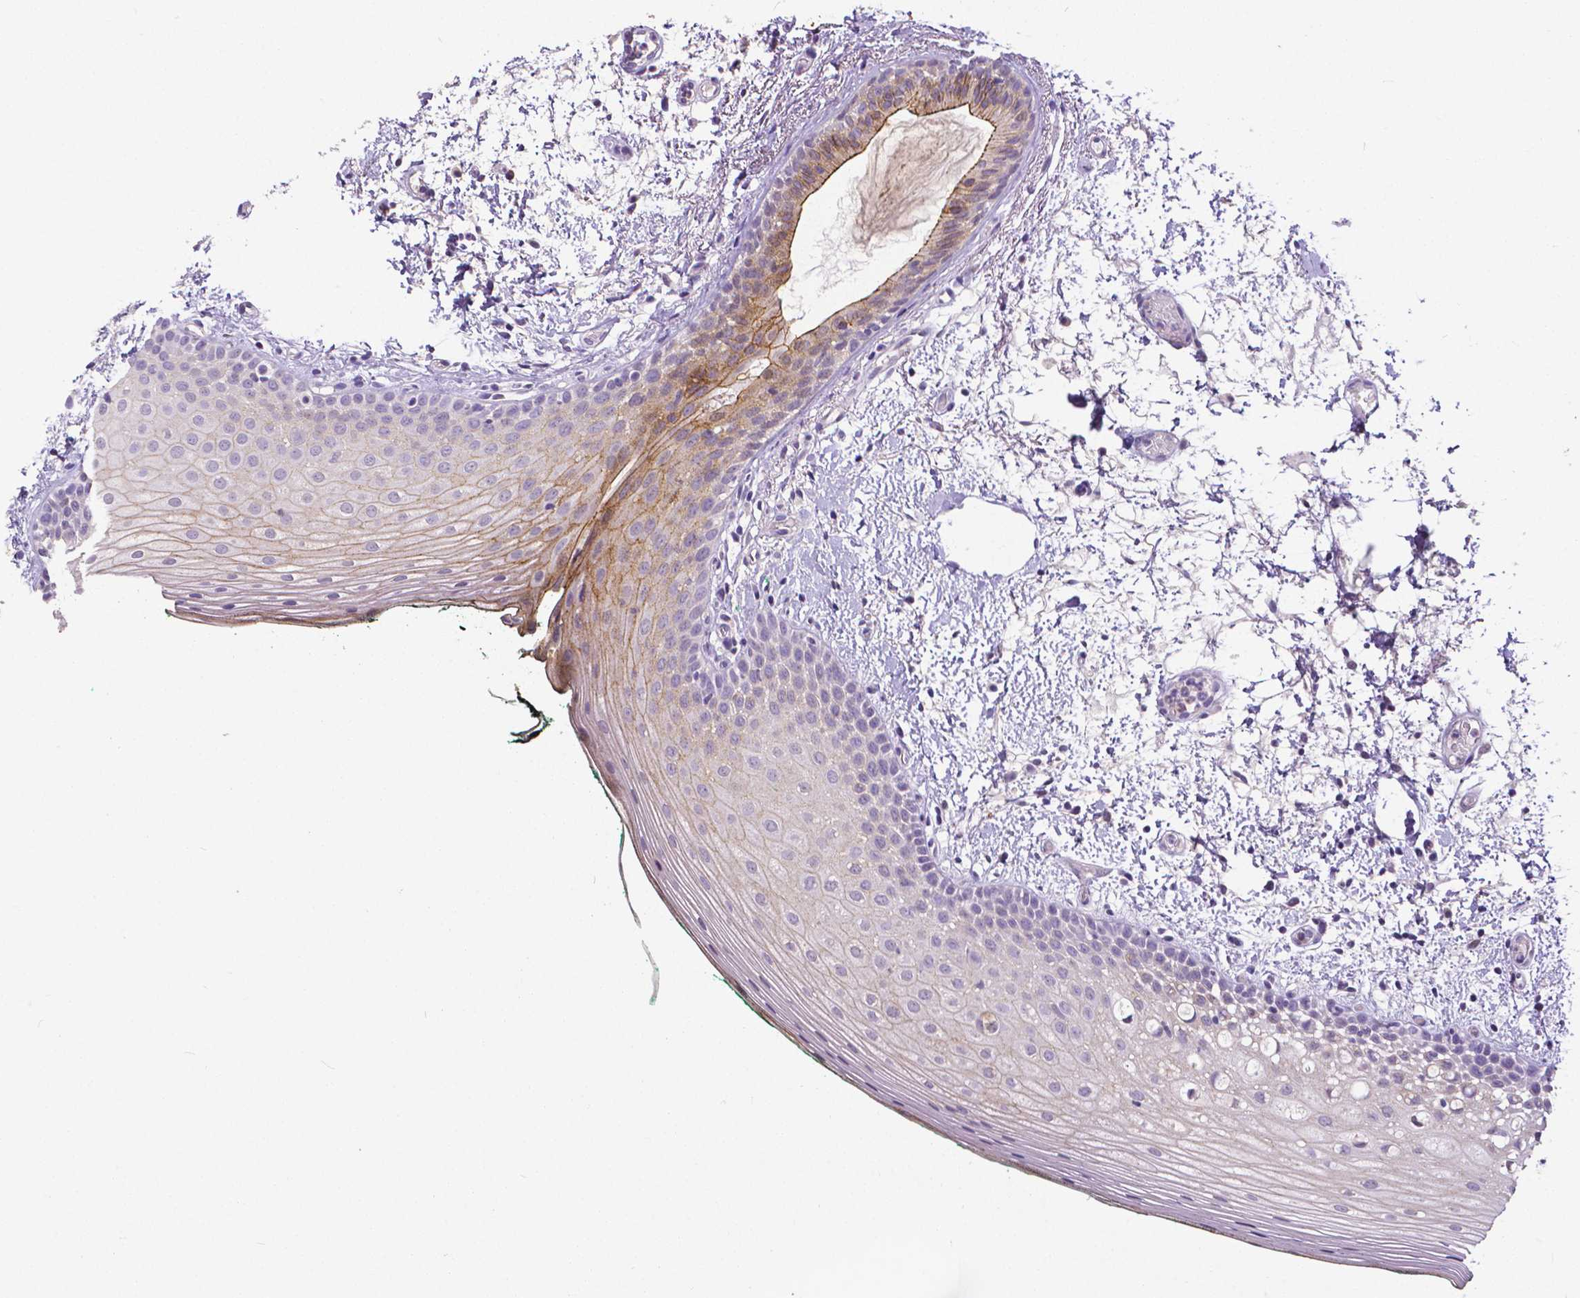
{"staining": {"intensity": "moderate", "quantity": "<25%", "location": "cytoplasmic/membranous"}, "tissue": "oral mucosa", "cell_type": "Squamous epithelial cells", "image_type": "normal", "snomed": [{"axis": "morphology", "description": "Normal tissue, NOS"}, {"axis": "topography", "description": "Oral tissue"}], "caption": "Immunohistochemistry (IHC) photomicrograph of benign oral mucosa: oral mucosa stained using IHC displays low levels of moderate protein expression localized specifically in the cytoplasmic/membranous of squamous epithelial cells, appearing as a cytoplasmic/membranous brown color.", "gene": "OCLN", "patient": {"sex": "female", "age": 83}}